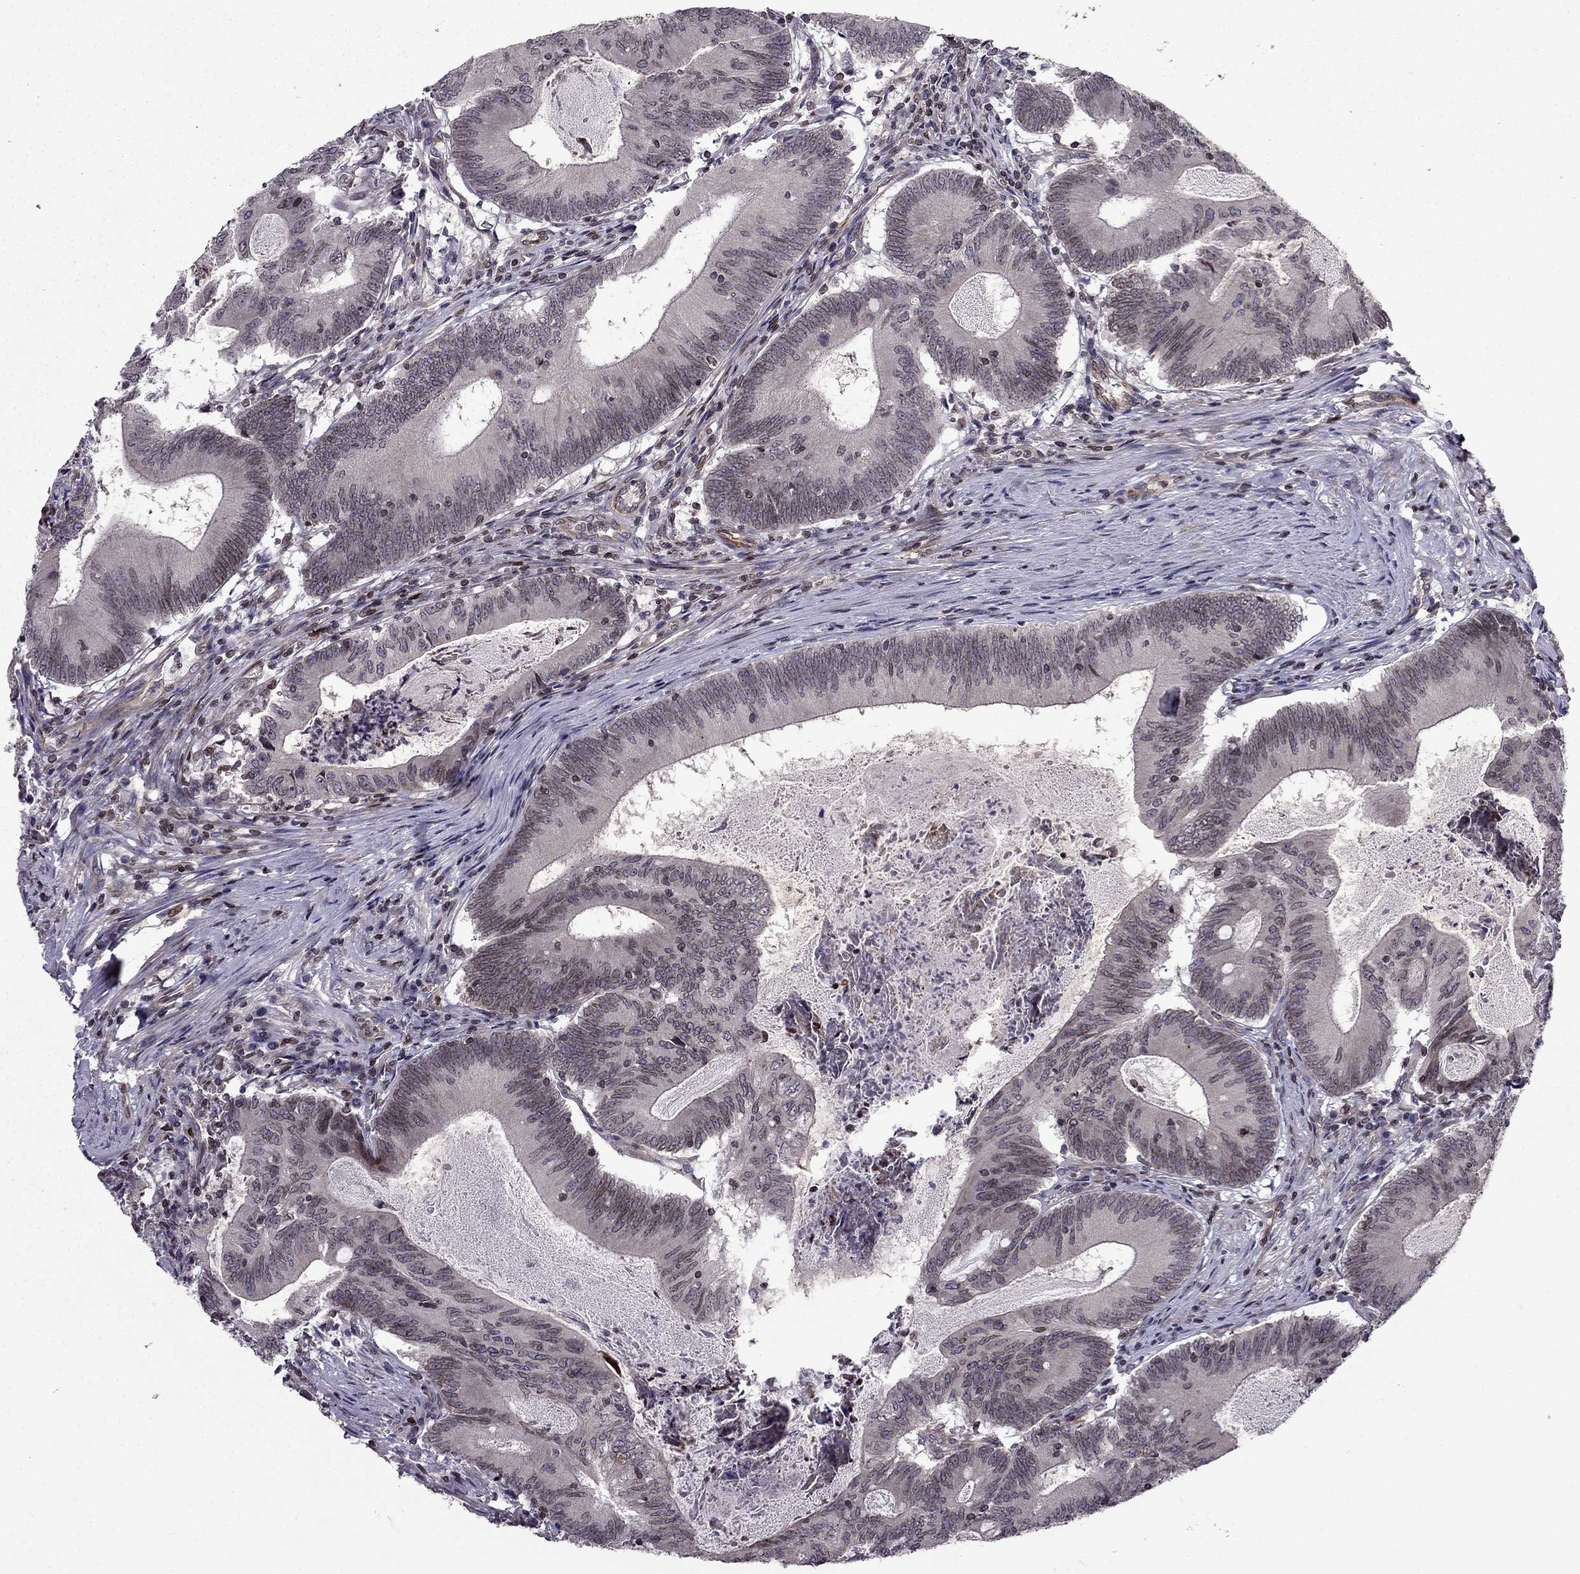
{"staining": {"intensity": "moderate", "quantity": "25%-75%", "location": "cytoplasmic/membranous"}, "tissue": "colorectal cancer", "cell_type": "Tumor cells", "image_type": "cancer", "snomed": [{"axis": "morphology", "description": "Adenocarcinoma, NOS"}, {"axis": "topography", "description": "Colon"}], "caption": "Immunohistochemistry of human colorectal cancer displays medium levels of moderate cytoplasmic/membranous positivity in approximately 25%-75% of tumor cells. Nuclei are stained in blue.", "gene": "CDC42BPA", "patient": {"sex": "female", "age": 70}}